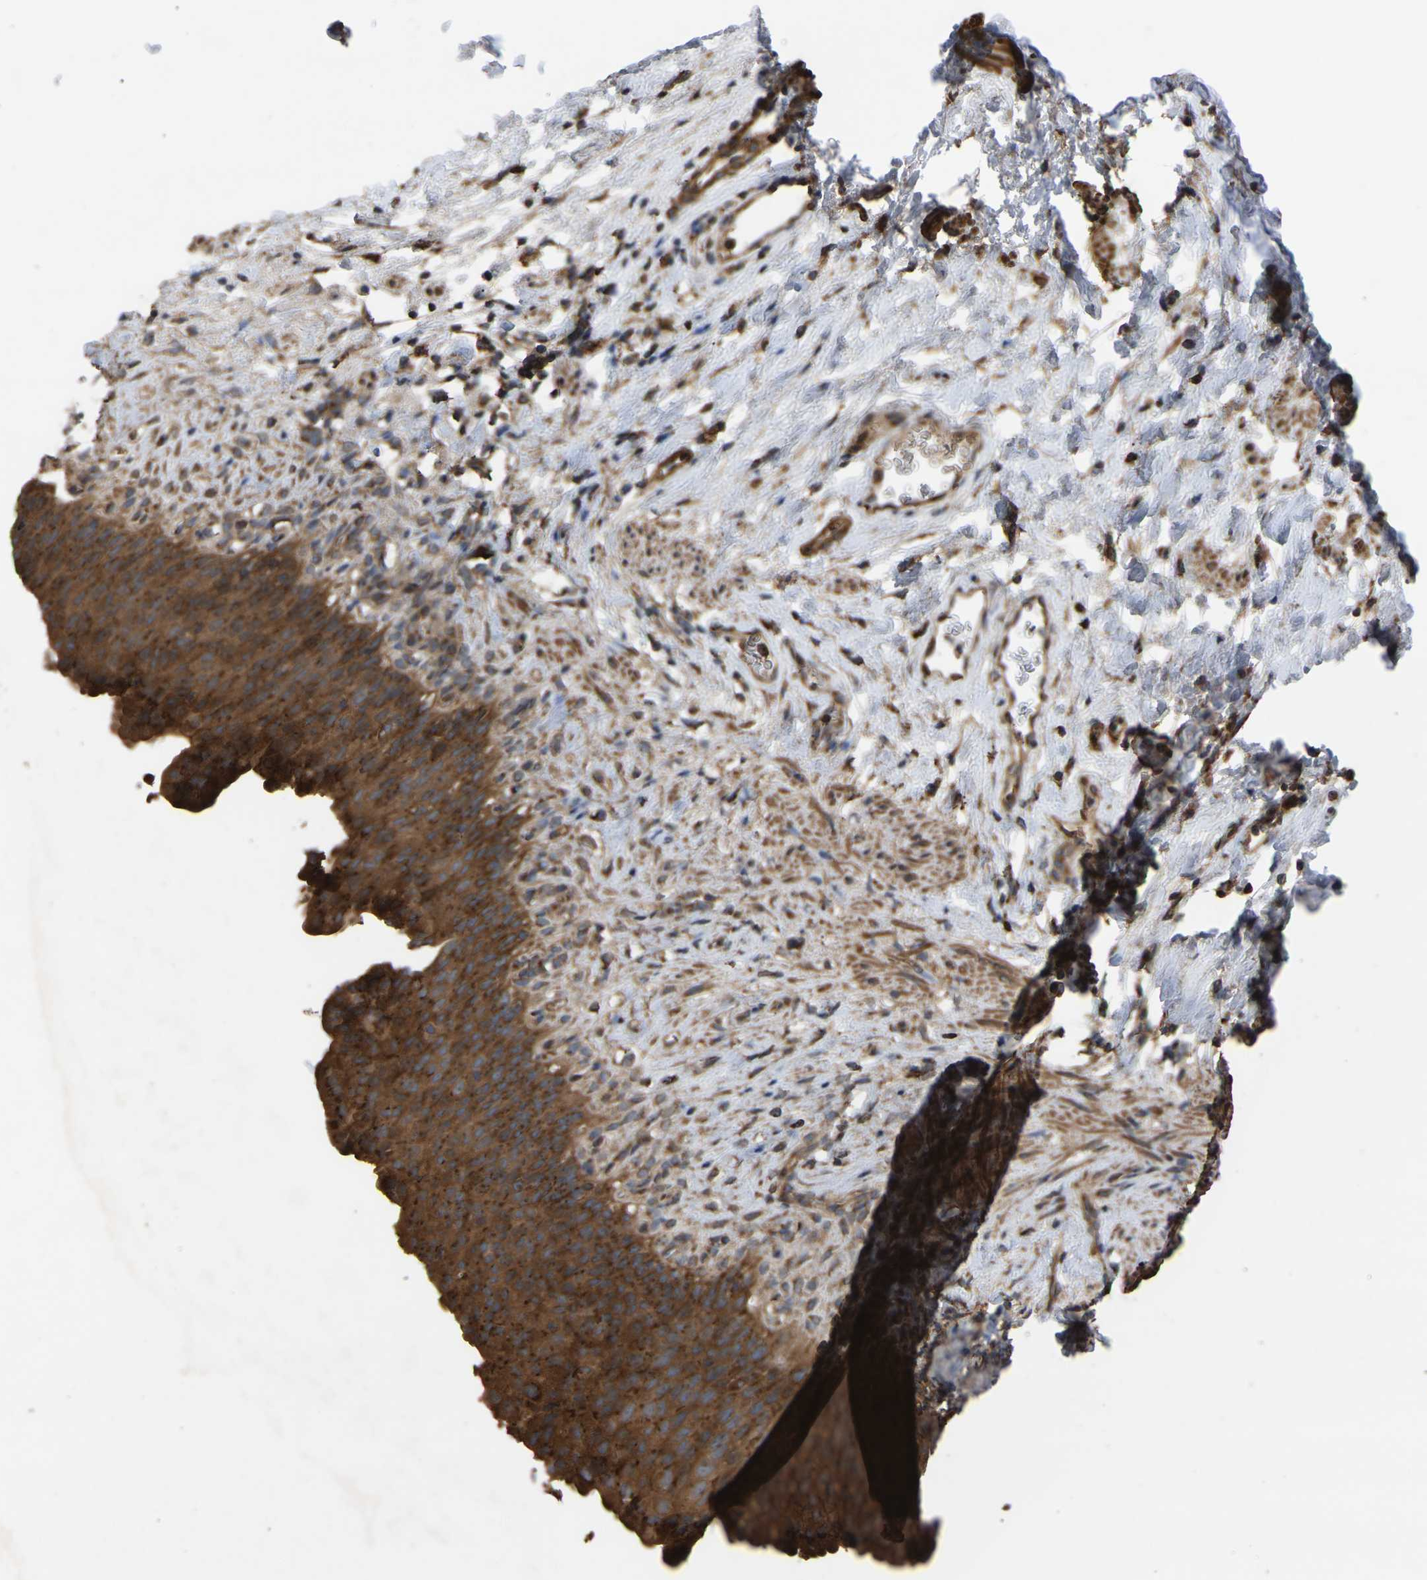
{"staining": {"intensity": "strong", "quantity": ">75%", "location": "cytoplasmic/membranous"}, "tissue": "urinary bladder", "cell_type": "Urothelial cells", "image_type": "normal", "snomed": [{"axis": "morphology", "description": "Normal tissue, NOS"}, {"axis": "topography", "description": "Urinary bladder"}], "caption": "Immunohistochemical staining of benign urinary bladder shows high levels of strong cytoplasmic/membranous positivity in about >75% of urothelial cells.", "gene": "GCC1", "patient": {"sex": "female", "age": 79}}